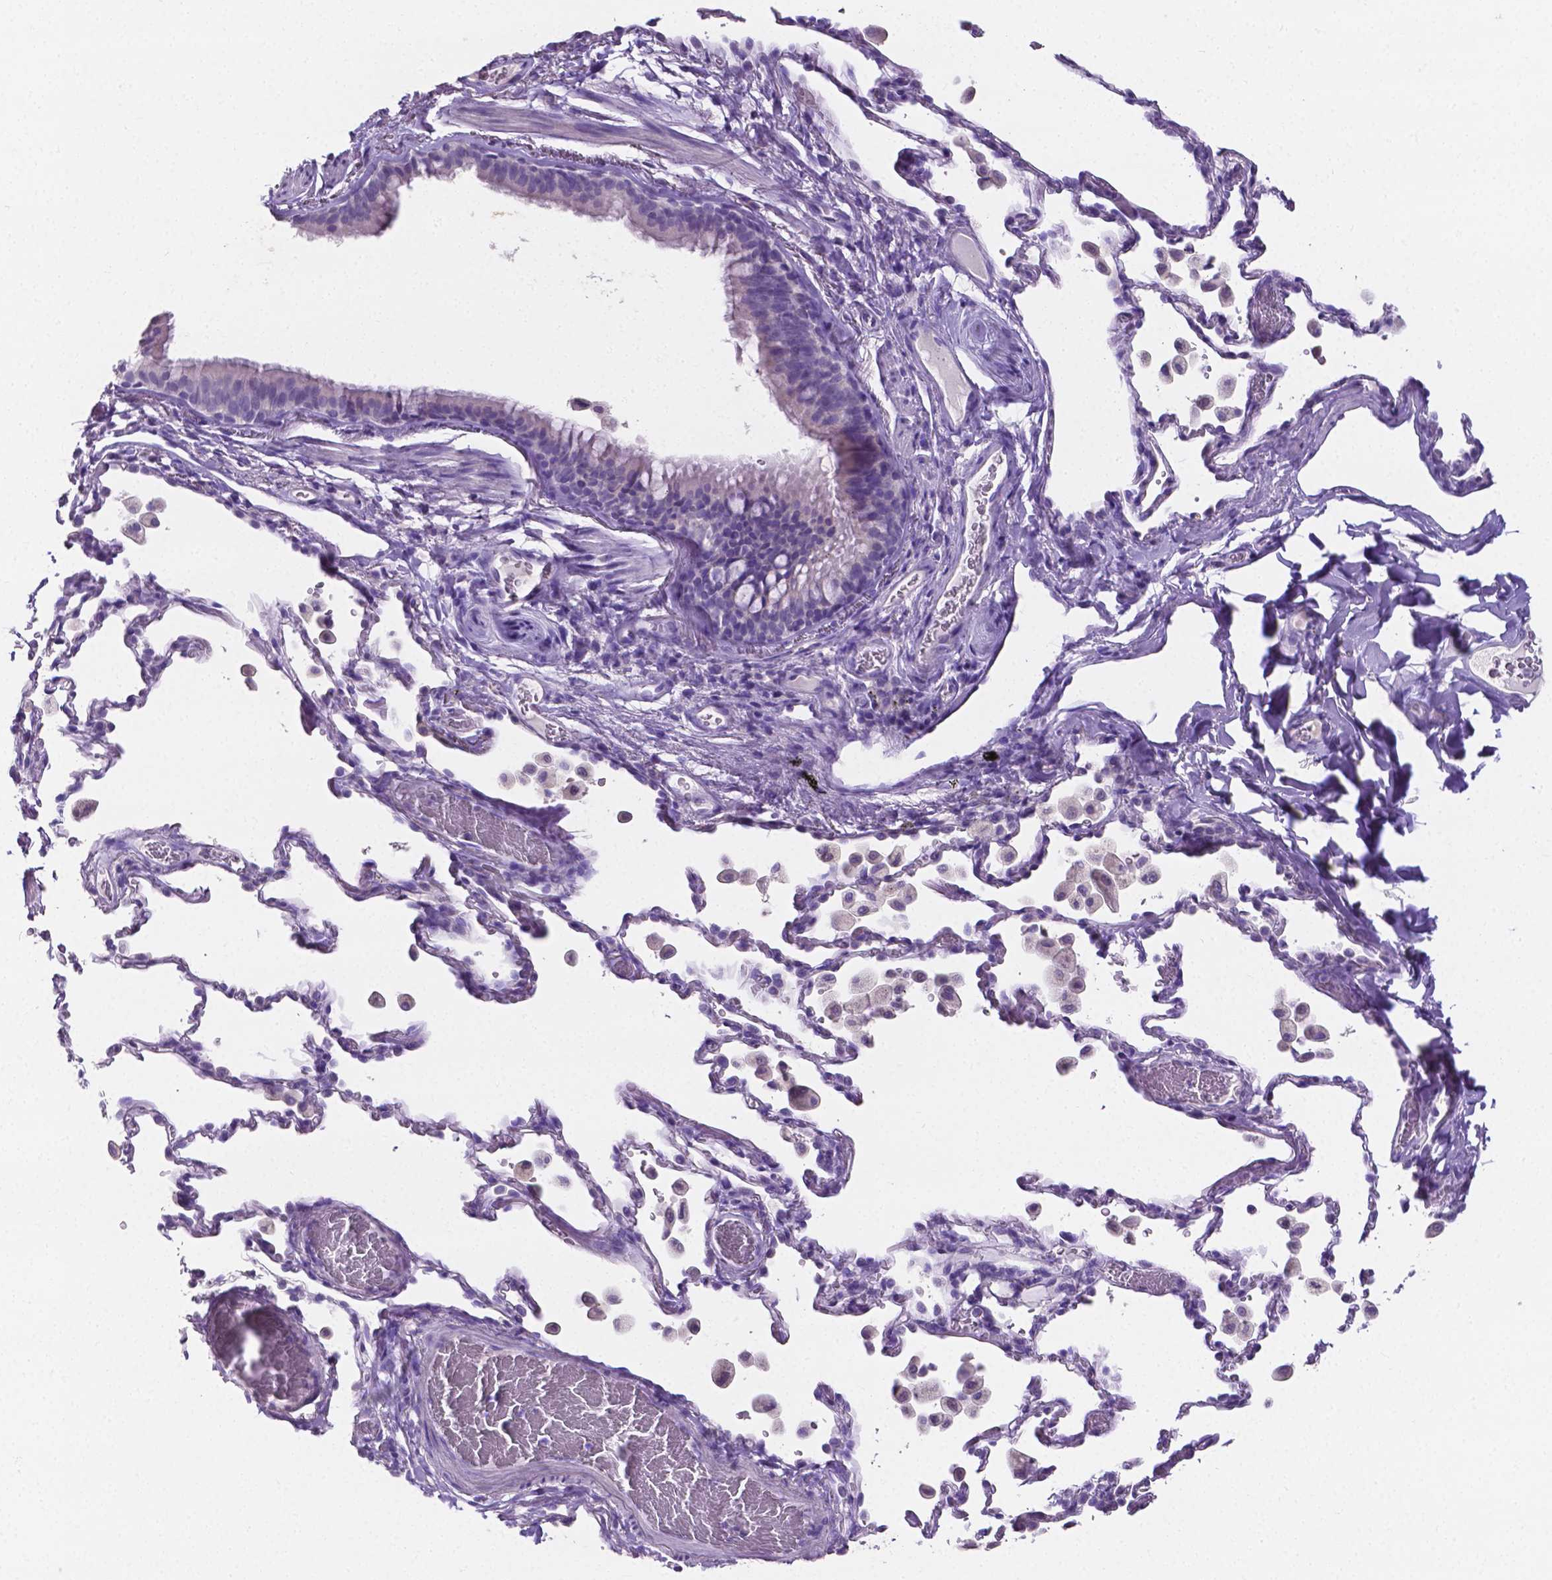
{"staining": {"intensity": "negative", "quantity": "none", "location": "none"}, "tissue": "bronchus", "cell_type": "Respiratory epithelial cells", "image_type": "normal", "snomed": [{"axis": "morphology", "description": "Normal tissue, NOS"}, {"axis": "topography", "description": "Bronchus"}, {"axis": "topography", "description": "Lung"}], "caption": "Immunohistochemistry (IHC) of benign bronchus displays no expression in respiratory epithelial cells.", "gene": "SLC22A2", "patient": {"sex": "male", "age": 54}}